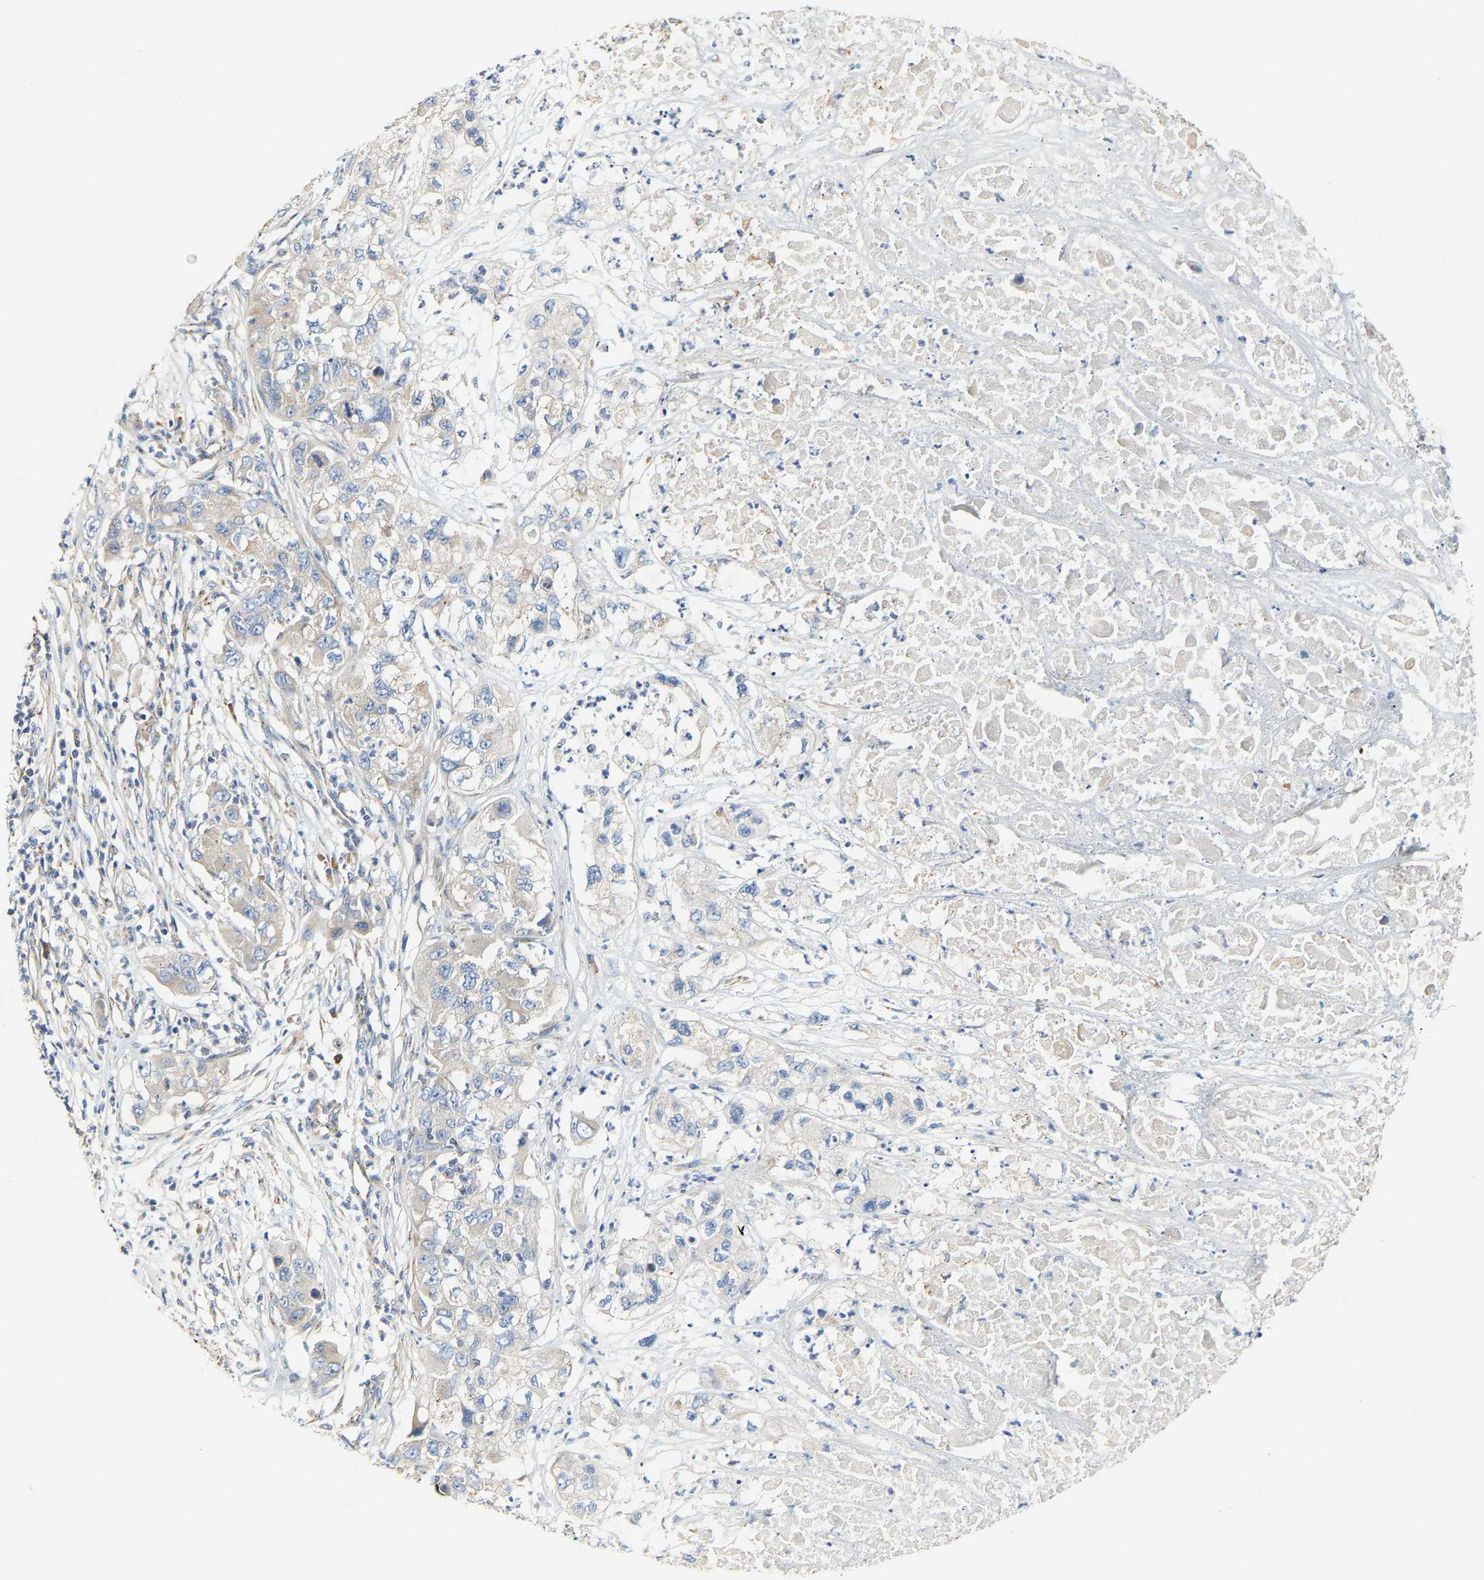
{"staining": {"intensity": "weak", "quantity": ">75%", "location": "cytoplasmic/membranous"}, "tissue": "pancreatic cancer", "cell_type": "Tumor cells", "image_type": "cancer", "snomed": [{"axis": "morphology", "description": "Adenocarcinoma, NOS"}, {"axis": "topography", "description": "Pancreas"}], "caption": "Pancreatic adenocarcinoma stained for a protein (brown) shows weak cytoplasmic/membranous positive staining in approximately >75% of tumor cells.", "gene": "PCNT", "patient": {"sex": "female", "age": 78}}